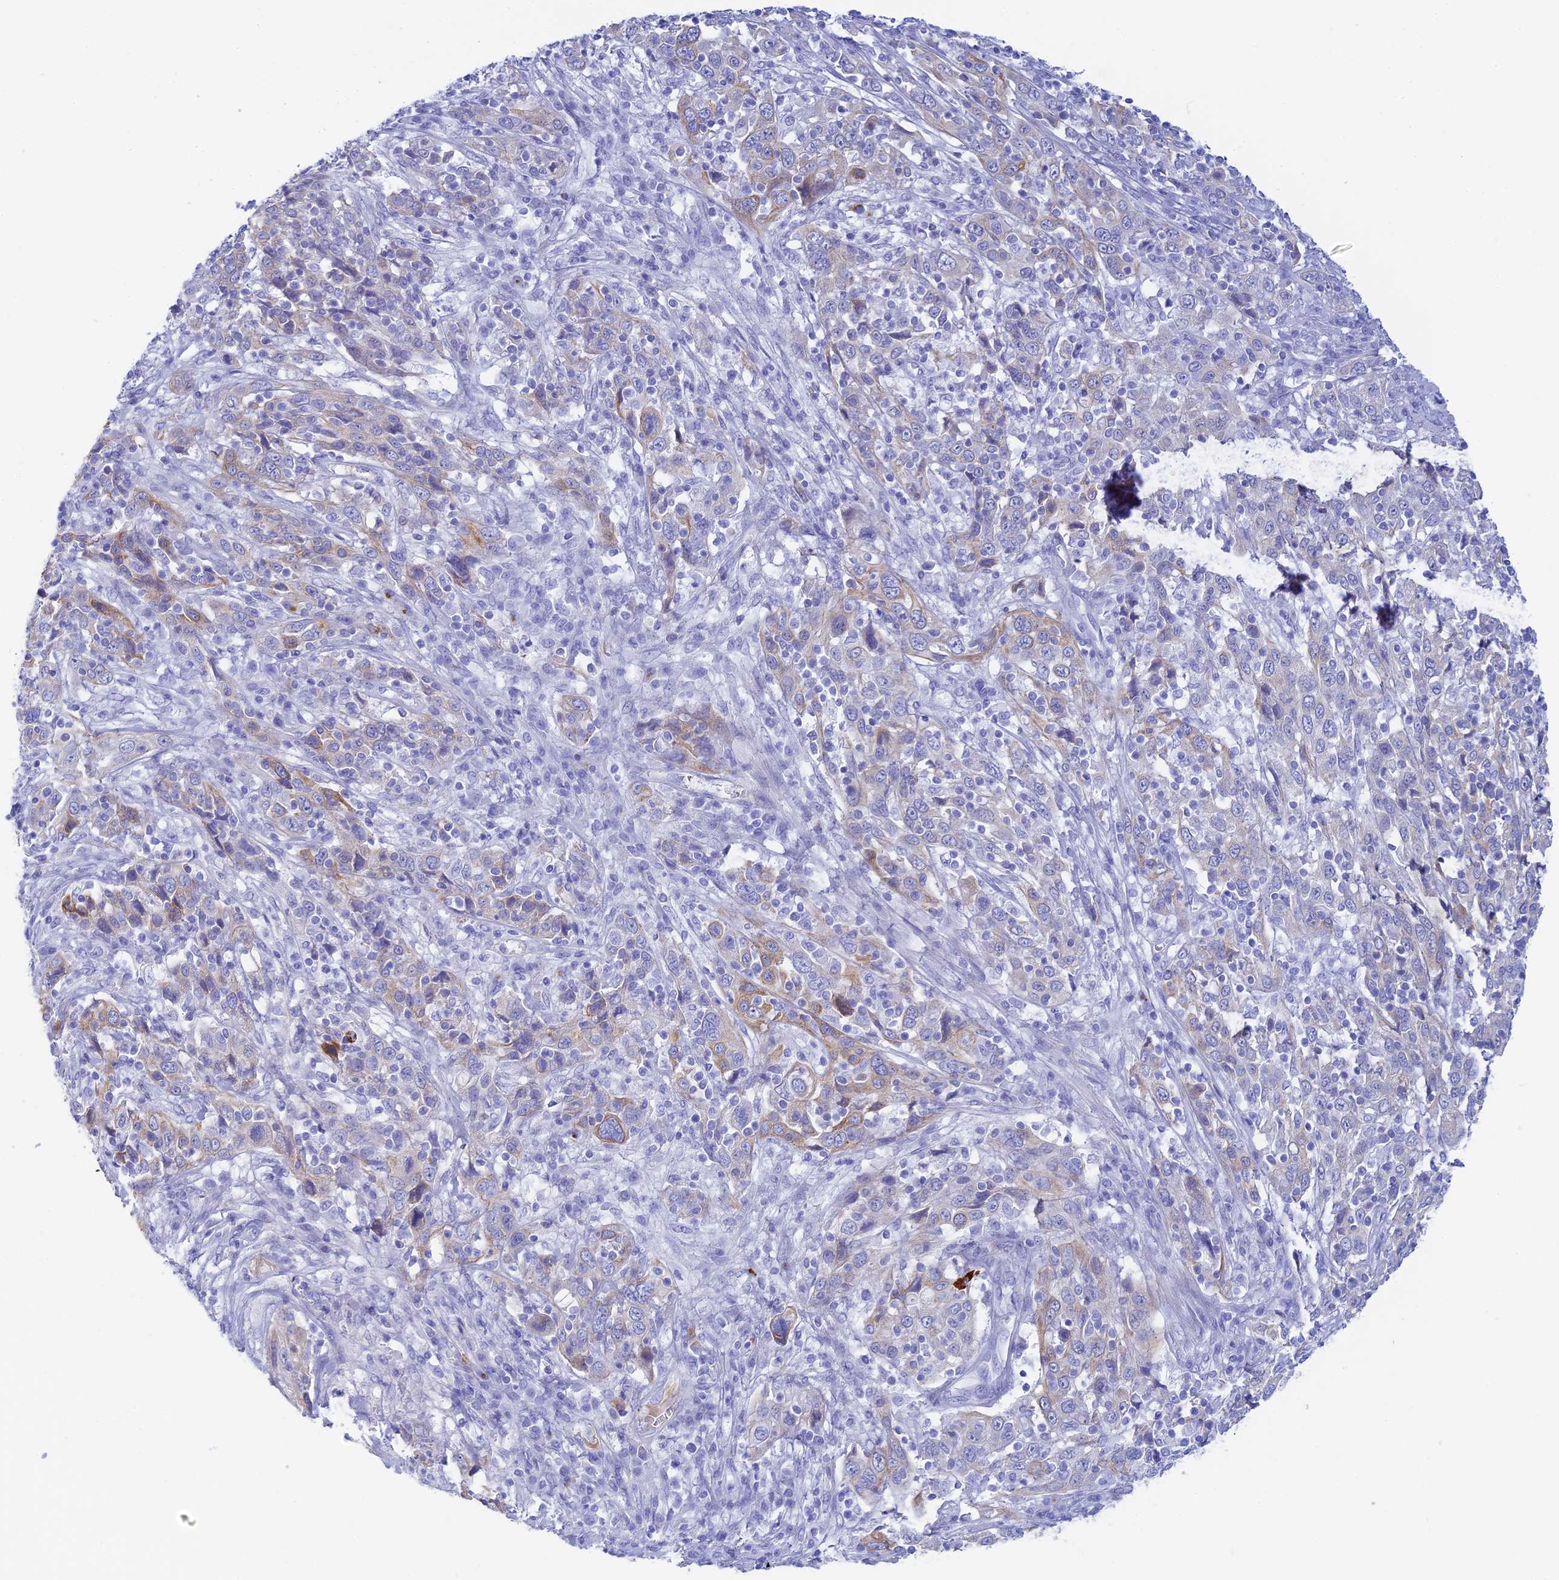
{"staining": {"intensity": "weak", "quantity": "<25%", "location": "cytoplasmic/membranous"}, "tissue": "cervical cancer", "cell_type": "Tumor cells", "image_type": "cancer", "snomed": [{"axis": "morphology", "description": "Squamous cell carcinoma, NOS"}, {"axis": "topography", "description": "Cervix"}], "caption": "An immunohistochemistry micrograph of squamous cell carcinoma (cervical) is shown. There is no staining in tumor cells of squamous cell carcinoma (cervical).", "gene": "CEP152", "patient": {"sex": "female", "age": 46}}